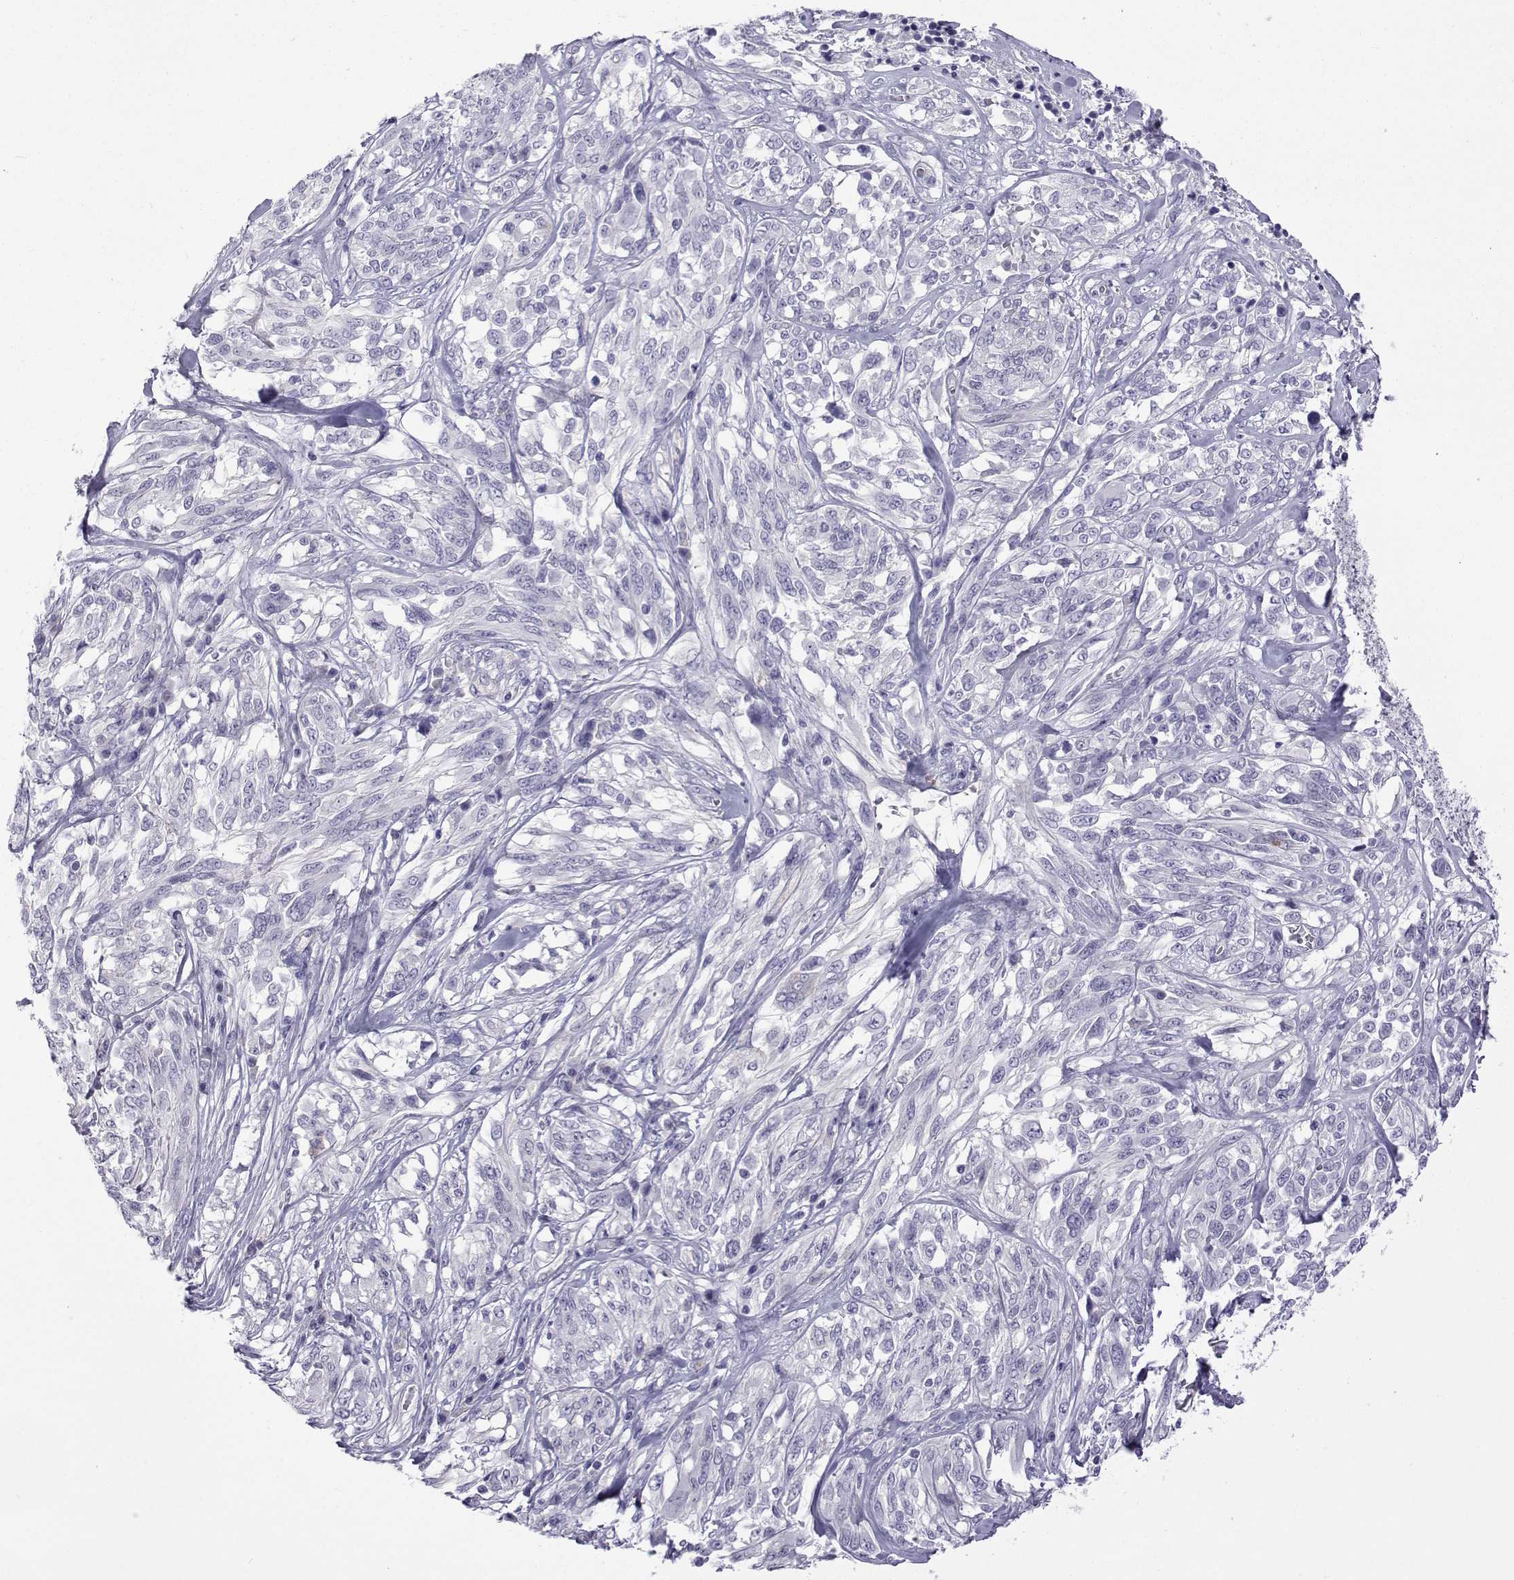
{"staining": {"intensity": "negative", "quantity": "none", "location": "none"}, "tissue": "melanoma", "cell_type": "Tumor cells", "image_type": "cancer", "snomed": [{"axis": "morphology", "description": "Malignant melanoma, NOS"}, {"axis": "topography", "description": "Skin"}], "caption": "DAB immunohistochemical staining of human melanoma demonstrates no significant positivity in tumor cells. (DAB (3,3'-diaminobenzidine) immunohistochemistry (IHC), high magnification).", "gene": "COL22A1", "patient": {"sex": "female", "age": 91}}